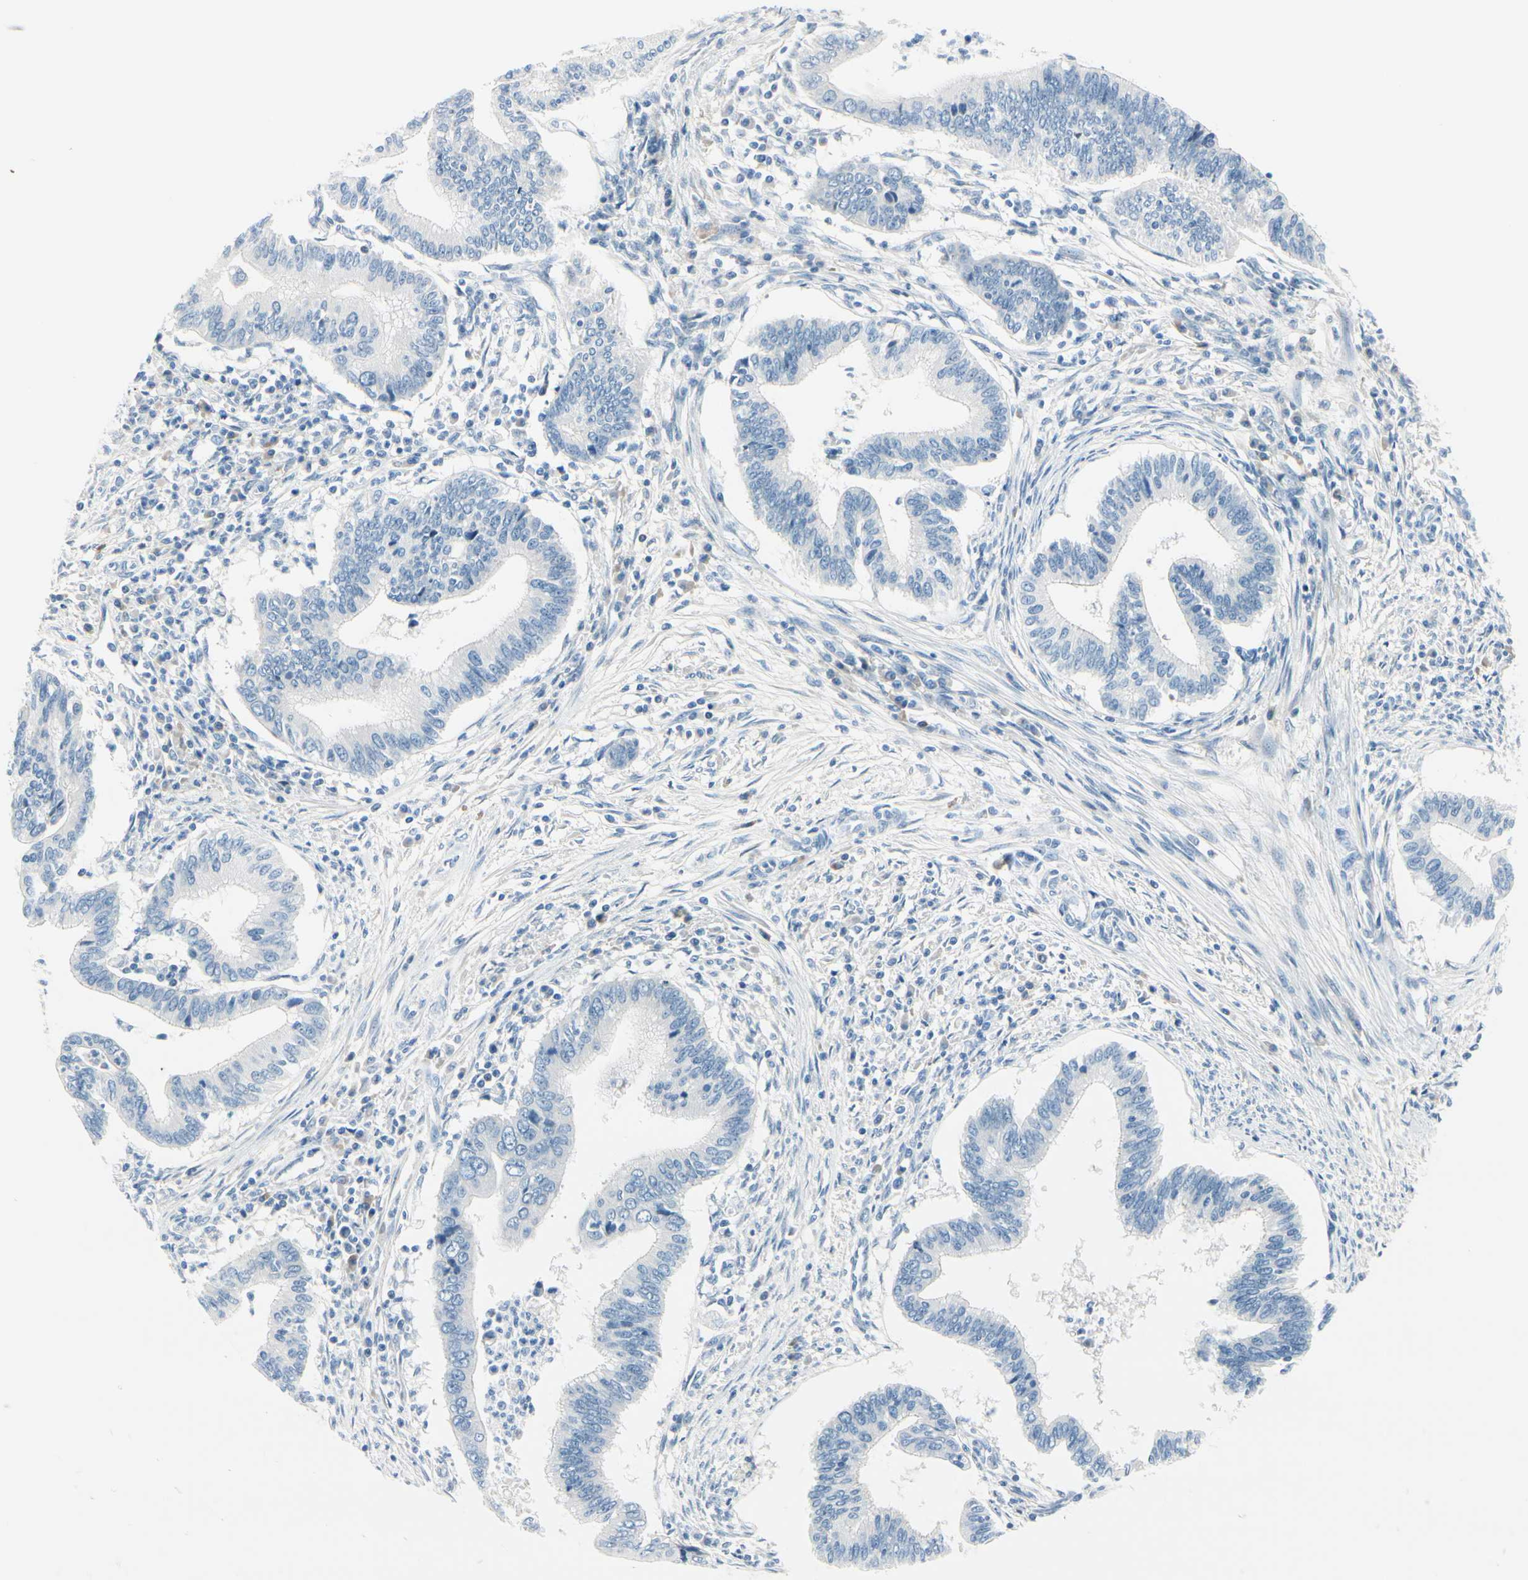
{"staining": {"intensity": "negative", "quantity": "none", "location": "none"}, "tissue": "cervical cancer", "cell_type": "Tumor cells", "image_type": "cancer", "snomed": [{"axis": "morphology", "description": "Adenocarcinoma, NOS"}, {"axis": "topography", "description": "Cervix"}], "caption": "Tumor cells show no significant staining in adenocarcinoma (cervical). Brightfield microscopy of IHC stained with DAB (3,3'-diaminobenzidine) (brown) and hematoxylin (blue), captured at high magnification.", "gene": "PEBP1", "patient": {"sex": "female", "age": 36}}